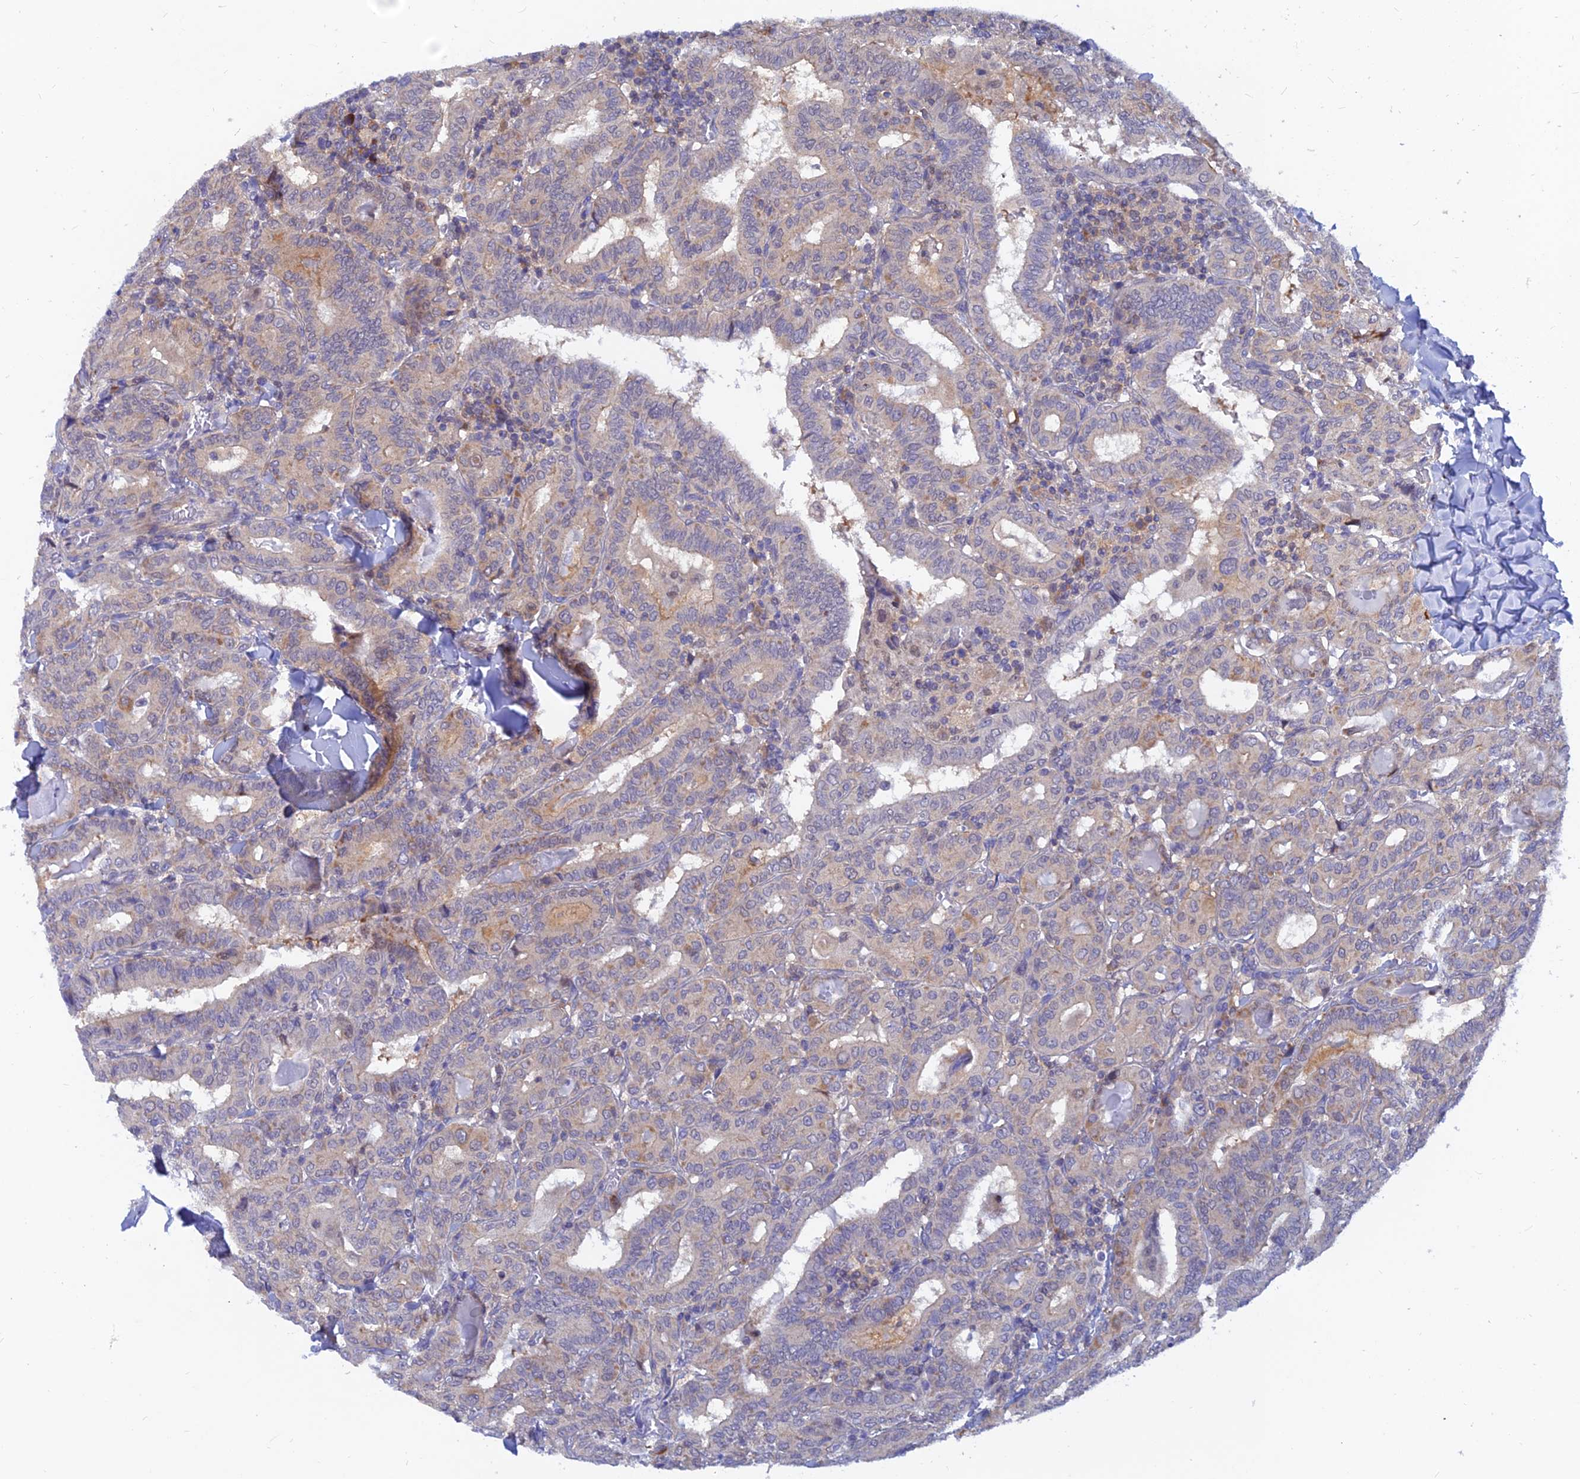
{"staining": {"intensity": "negative", "quantity": "none", "location": "none"}, "tissue": "thyroid cancer", "cell_type": "Tumor cells", "image_type": "cancer", "snomed": [{"axis": "morphology", "description": "Papillary adenocarcinoma, NOS"}, {"axis": "topography", "description": "Thyroid gland"}], "caption": "IHC image of human thyroid papillary adenocarcinoma stained for a protein (brown), which displays no expression in tumor cells.", "gene": "DNAJC16", "patient": {"sex": "female", "age": 72}}